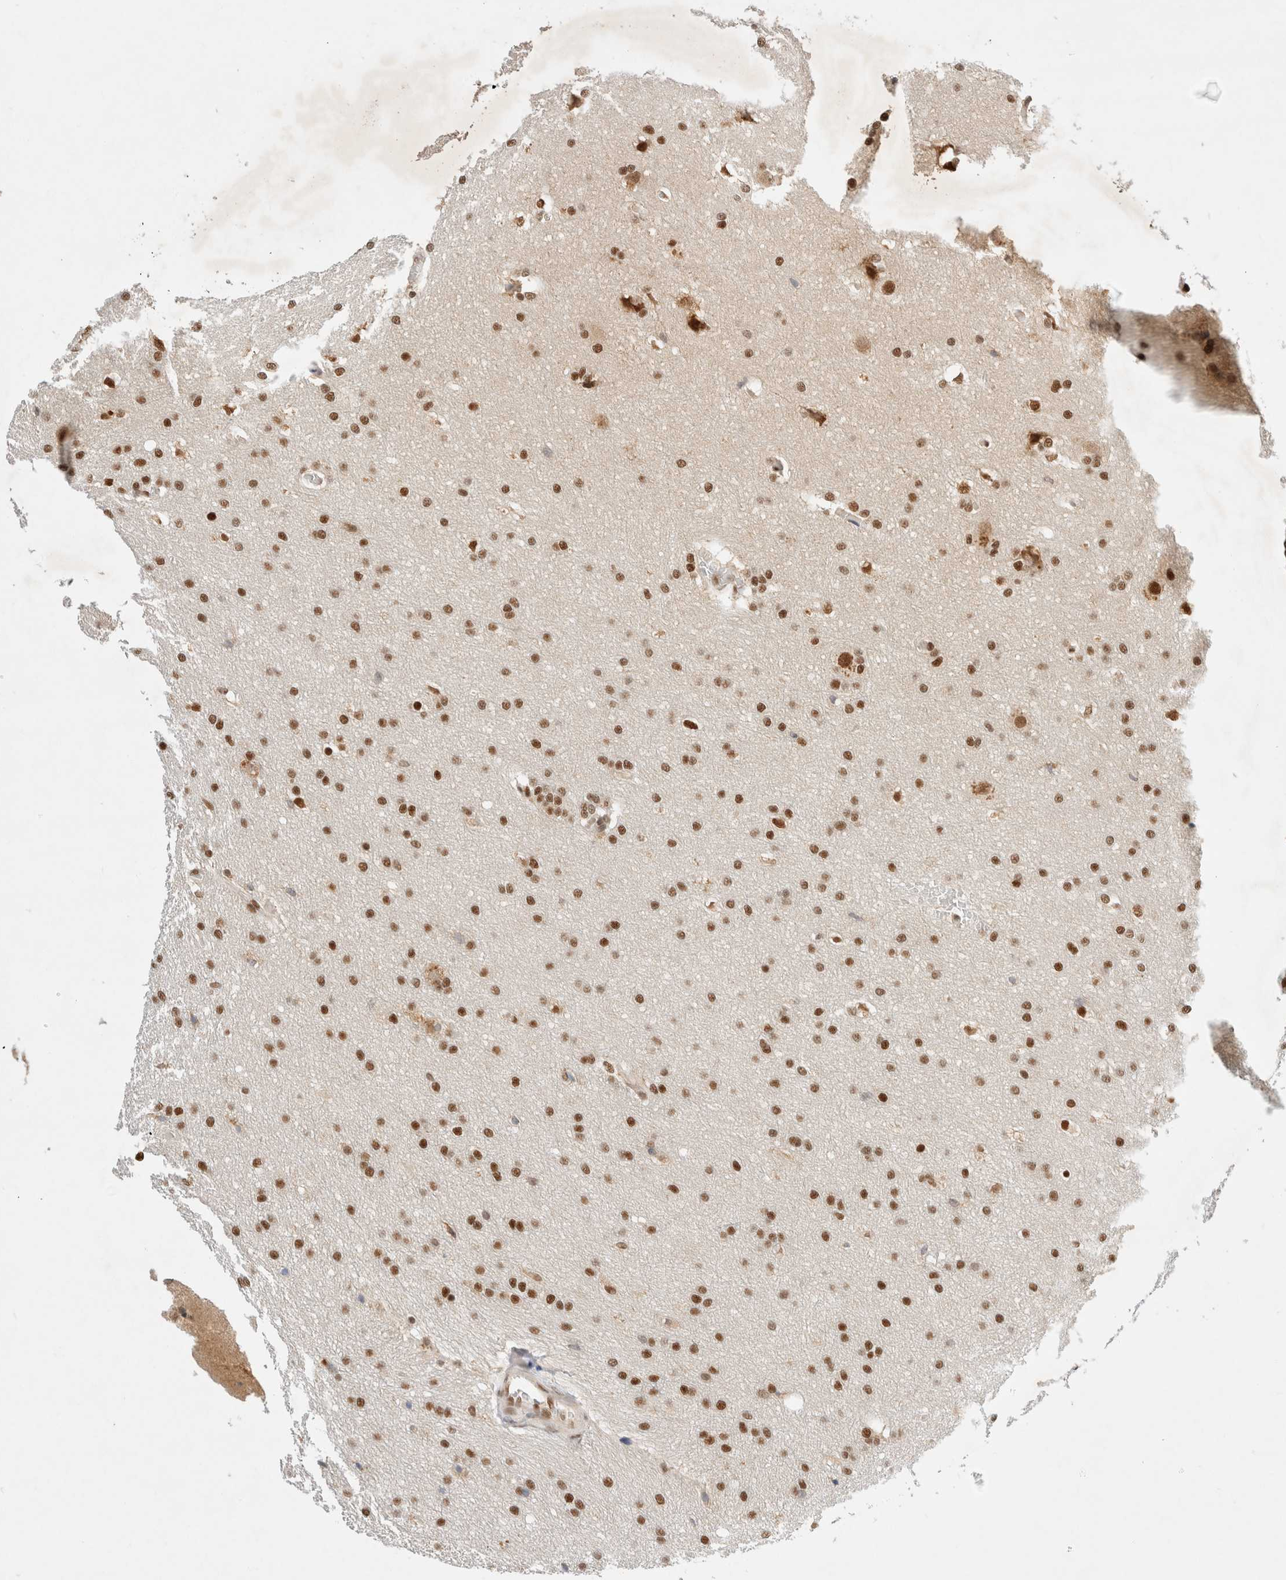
{"staining": {"intensity": "moderate", "quantity": ">75%", "location": "nuclear"}, "tissue": "glioma", "cell_type": "Tumor cells", "image_type": "cancer", "snomed": [{"axis": "morphology", "description": "Glioma, malignant, Low grade"}, {"axis": "topography", "description": "Brain"}], "caption": "Moderate nuclear expression is identified in approximately >75% of tumor cells in low-grade glioma (malignant).", "gene": "GTF2I", "patient": {"sex": "female", "age": 37}}